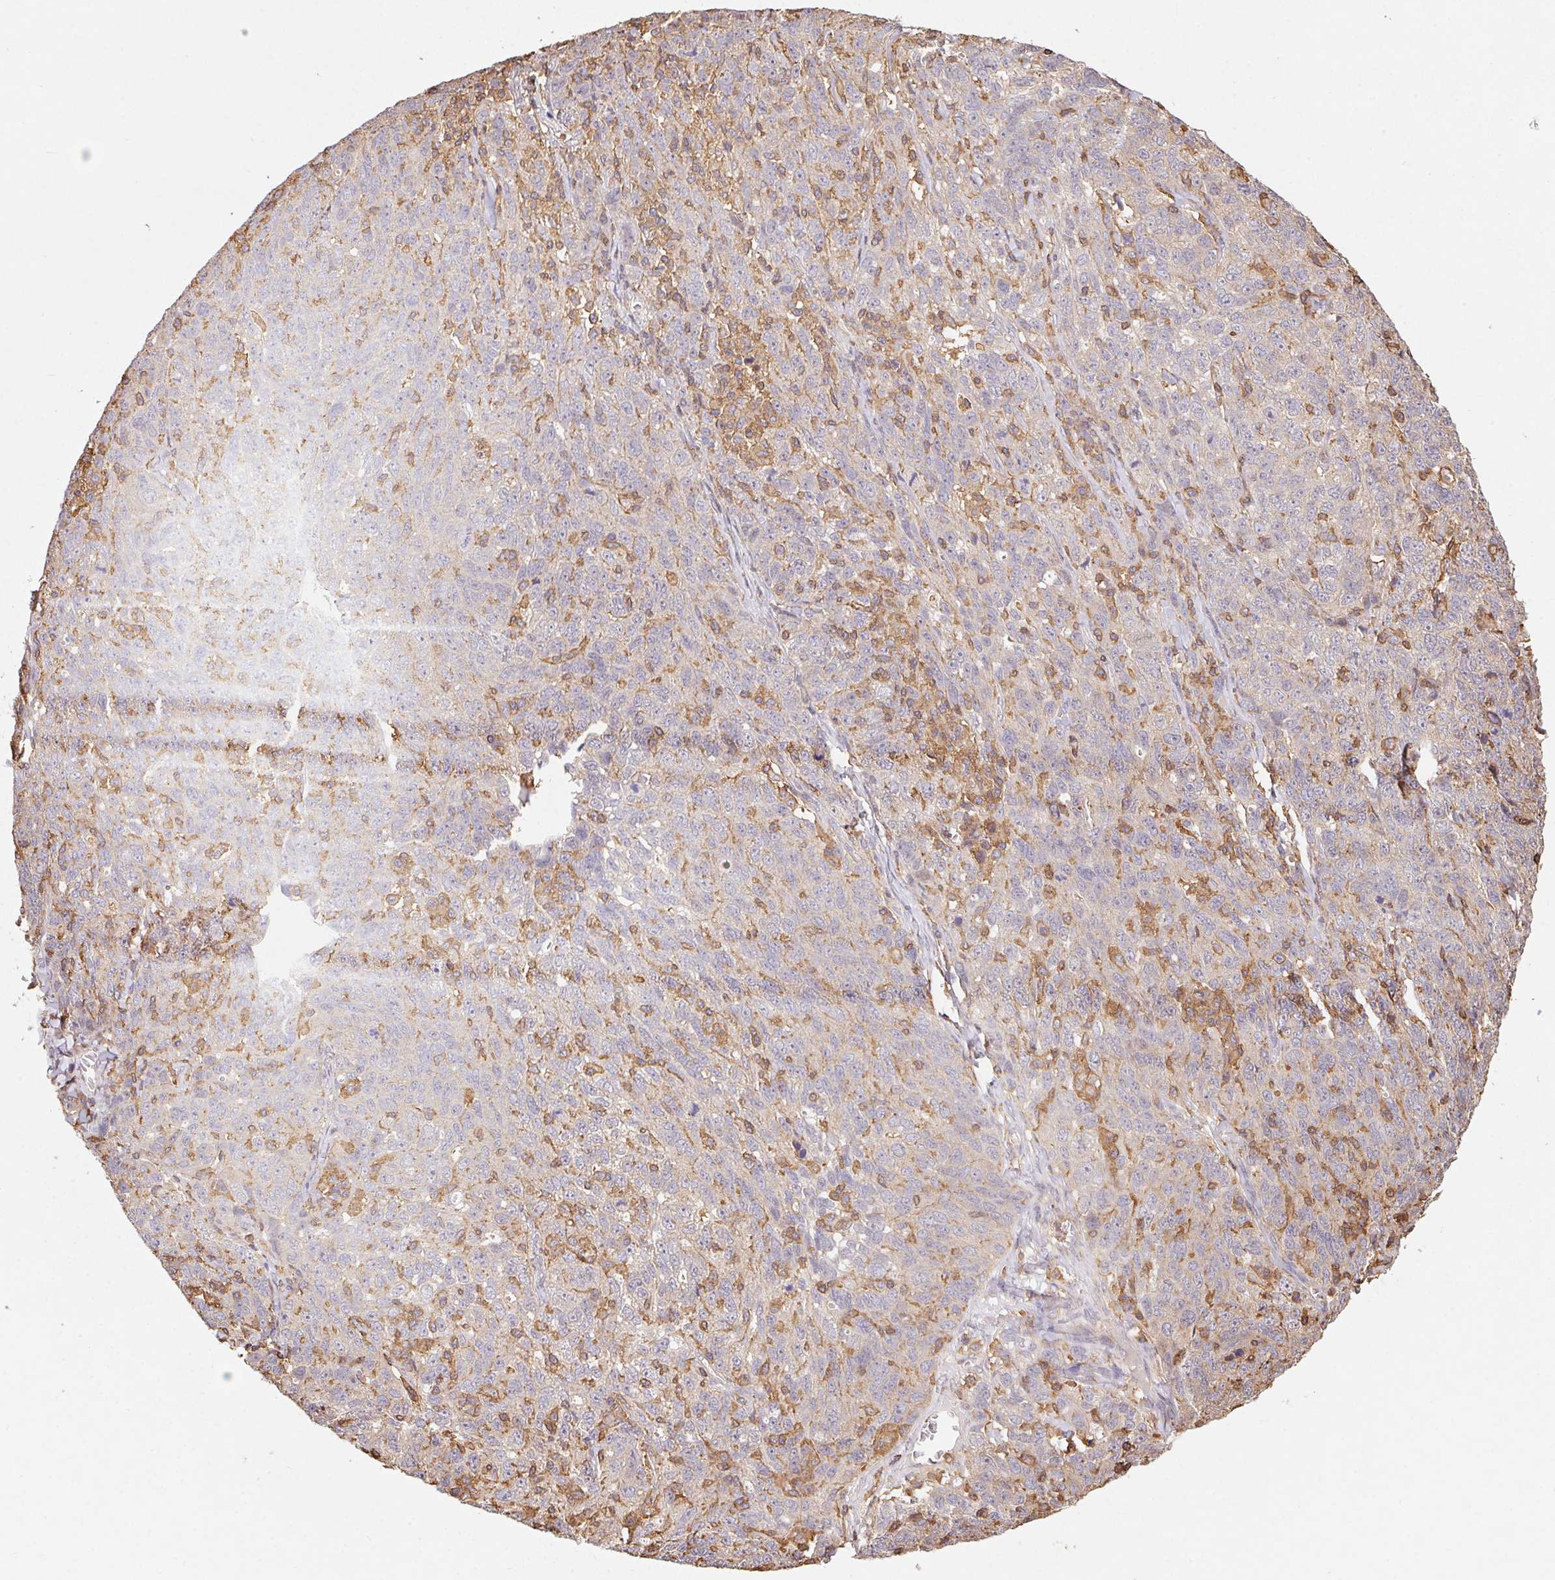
{"staining": {"intensity": "negative", "quantity": "none", "location": "none"}, "tissue": "ovarian cancer", "cell_type": "Tumor cells", "image_type": "cancer", "snomed": [{"axis": "morphology", "description": "Cystadenocarcinoma, serous, NOS"}, {"axis": "topography", "description": "Ovary"}], "caption": "This micrograph is of ovarian cancer (serous cystadenocarcinoma) stained with immunohistochemistry to label a protein in brown with the nuclei are counter-stained blue. There is no expression in tumor cells.", "gene": "ATG10", "patient": {"sex": "female", "age": 71}}